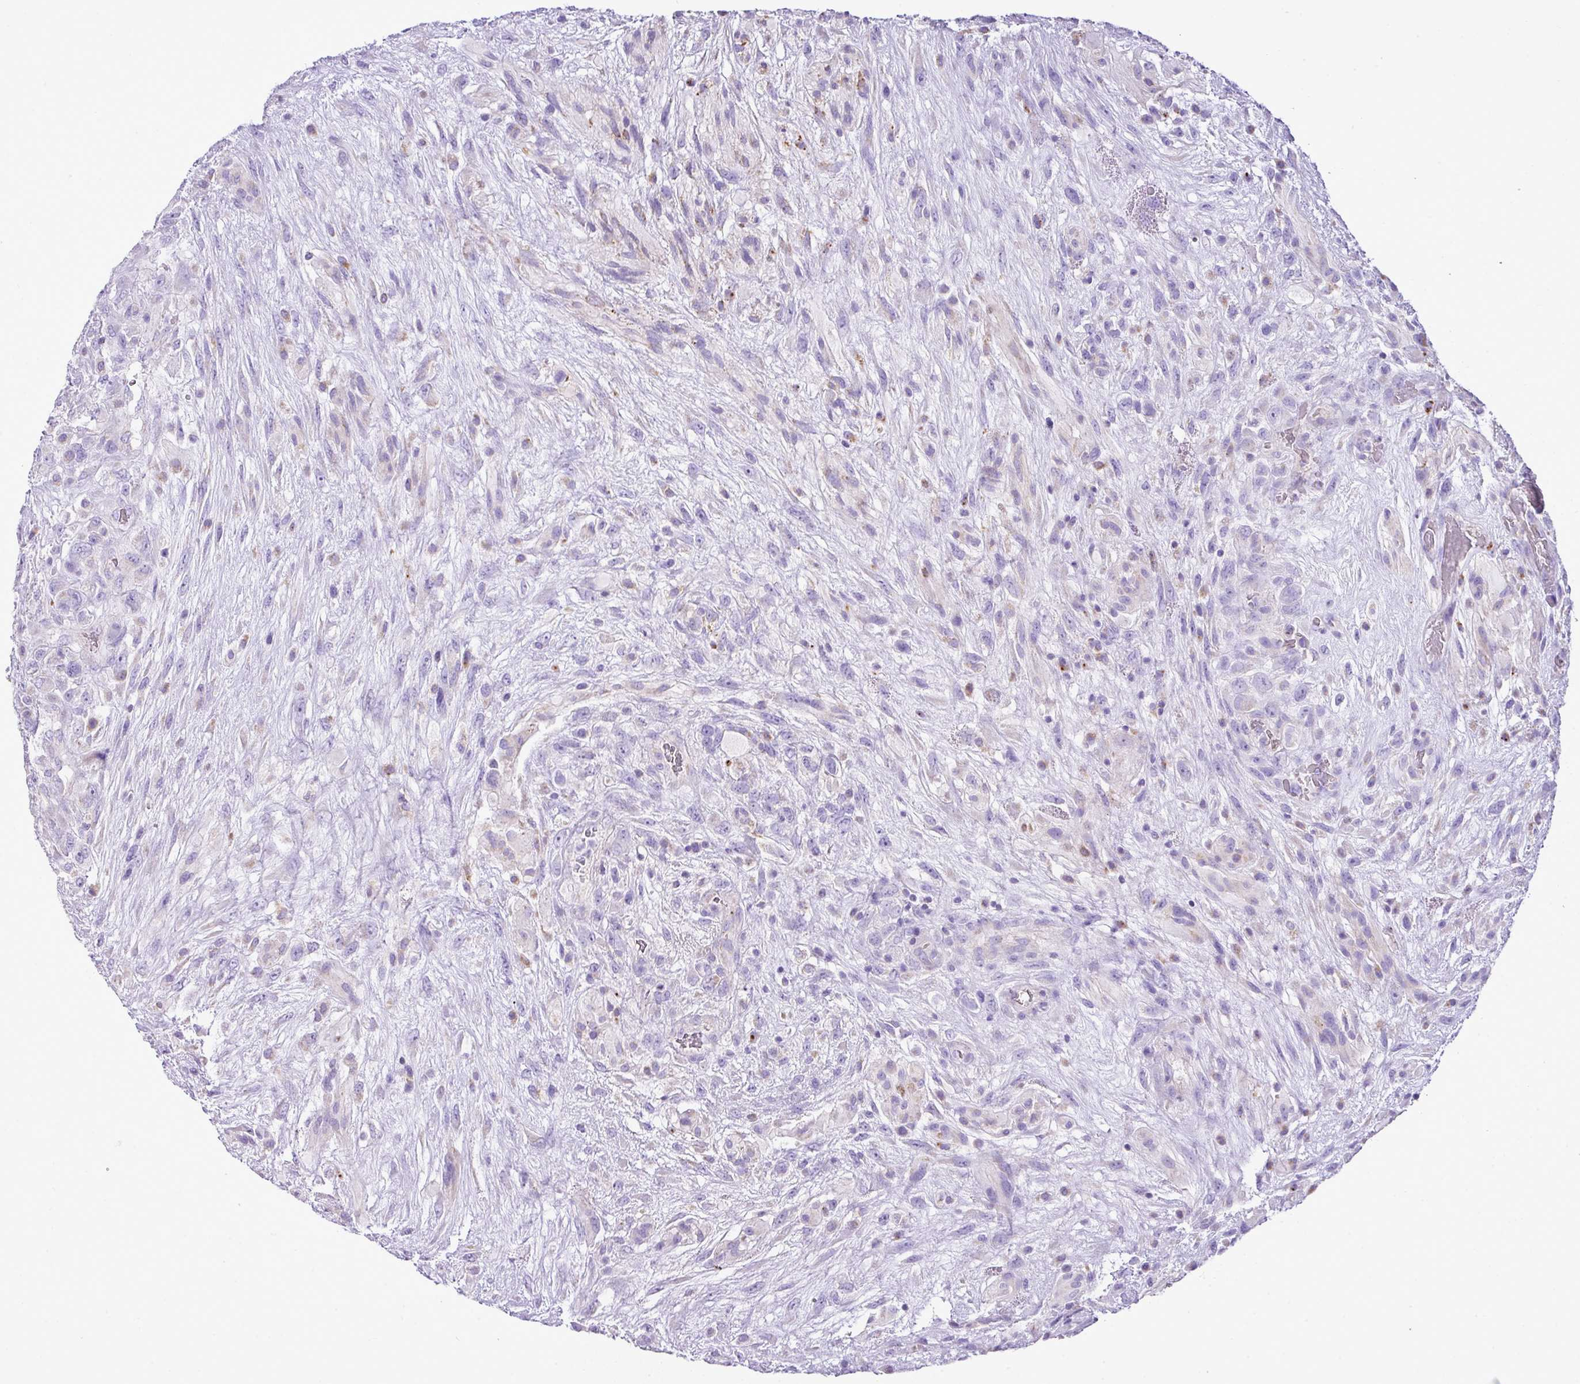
{"staining": {"intensity": "strong", "quantity": "<25%", "location": "cytoplasmic/membranous"}, "tissue": "glioma", "cell_type": "Tumor cells", "image_type": "cancer", "snomed": [{"axis": "morphology", "description": "Glioma, malignant, High grade"}, {"axis": "topography", "description": "Brain"}], "caption": "Immunohistochemistry (IHC) of malignant glioma (high-grade) reveals medium levels of strong cytoplasmic/membranous expression in about <25% of tumor cells. (Brightfield microscopy of DAB IHC at high magnification).", "gene": "PGAP4", "patient": {"sex": "male", "age": 61}}